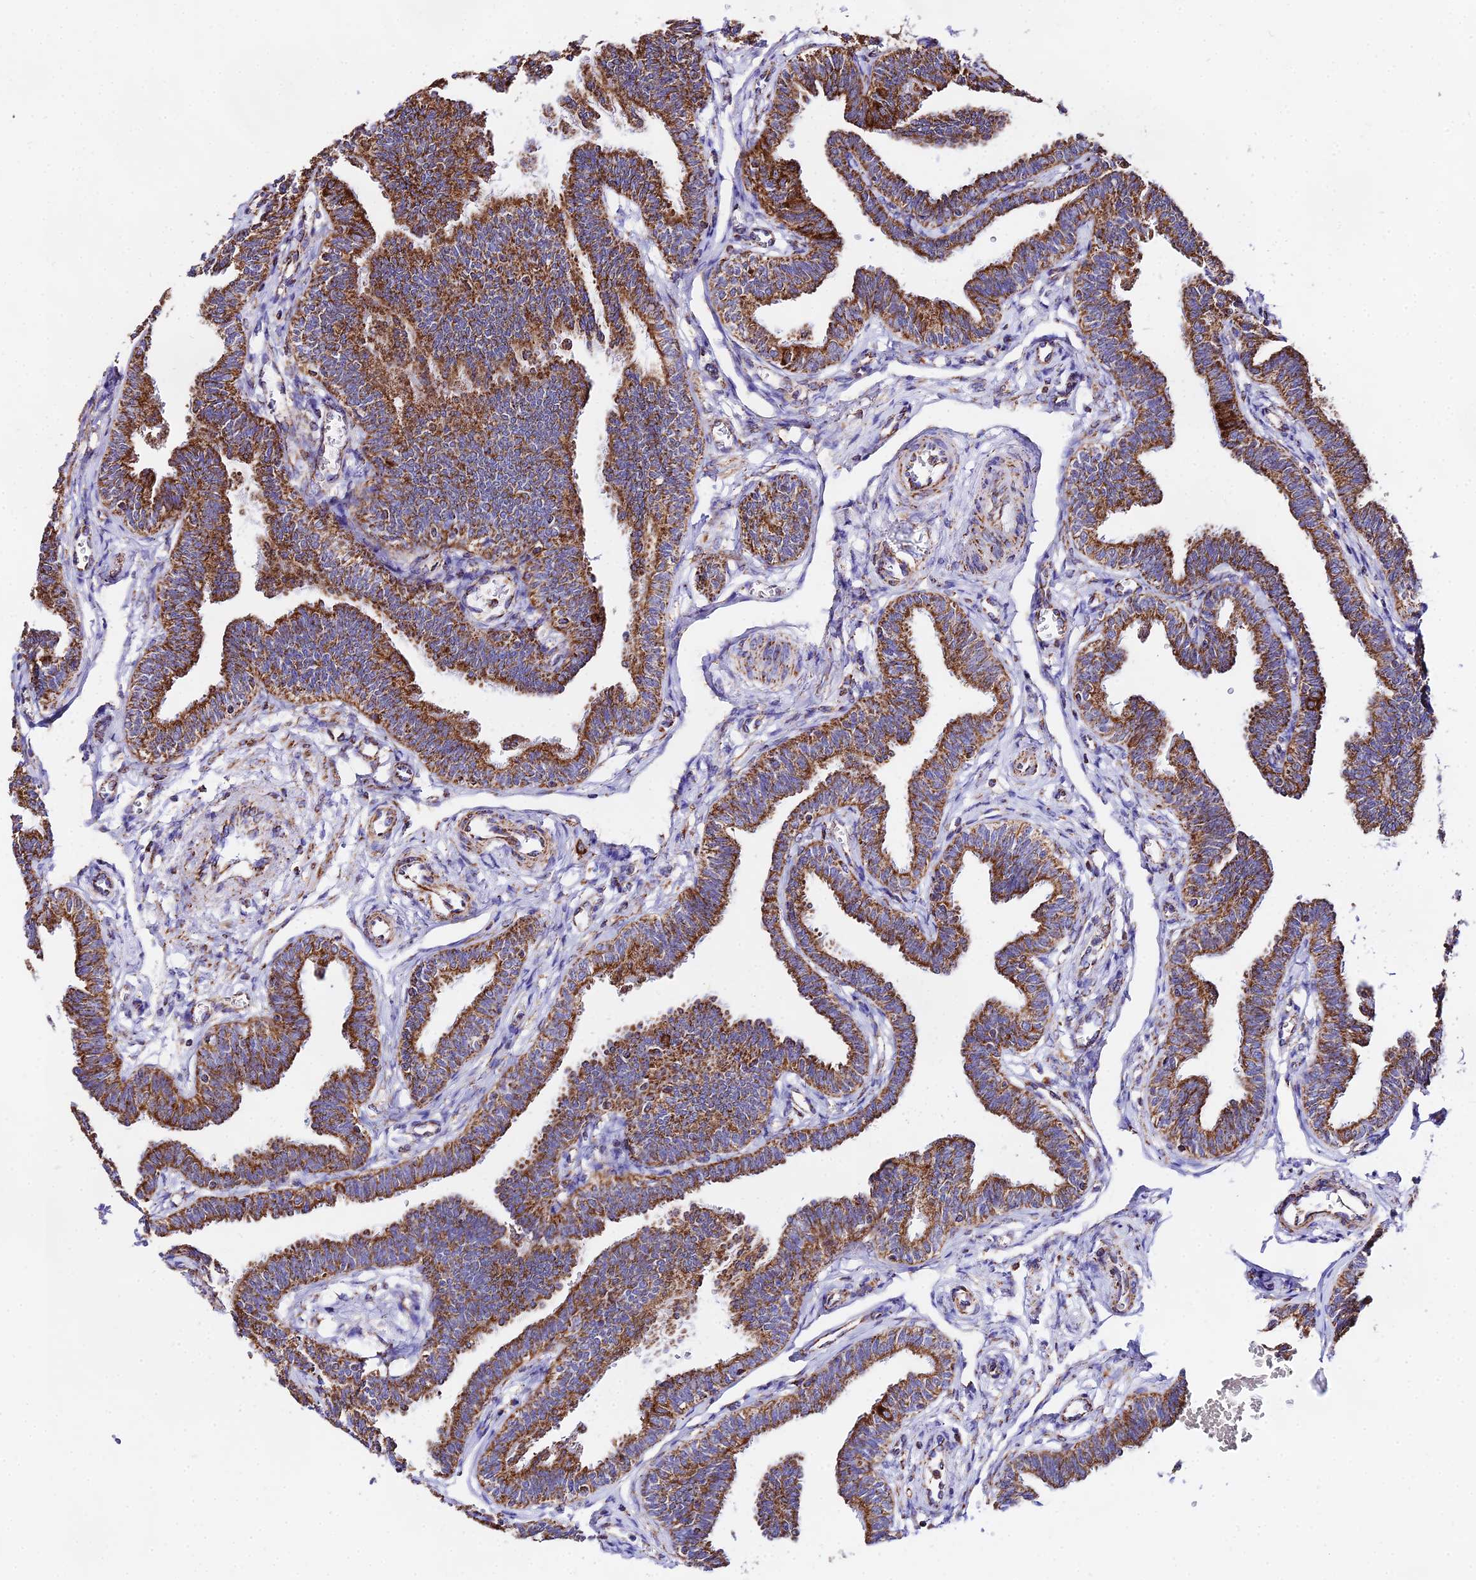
{"staining": {"intensity": "moderate", "quantity": ">75%", "location": "cytoplasmic/membranous"}, "tissue": "fallopian tube", "cell_type": "Glandular cells", "image_type": "normal", "snomed": [{"axis": "morphology", "description": "Normal tissue, NOS"}, {"axis": "topography", "description": "Fallopian tube"}, {"axis": "topography", "description": "Ovary"}], "caption": "Fallopian tube stained with DAB immunohistochemistry demonstrates medium levels of moderate cytoplasmic/membranous staining in approximately >75% of glandular cells.", "gene": "ATP5PD", "patient": {"sex": "female", "age": 23}}